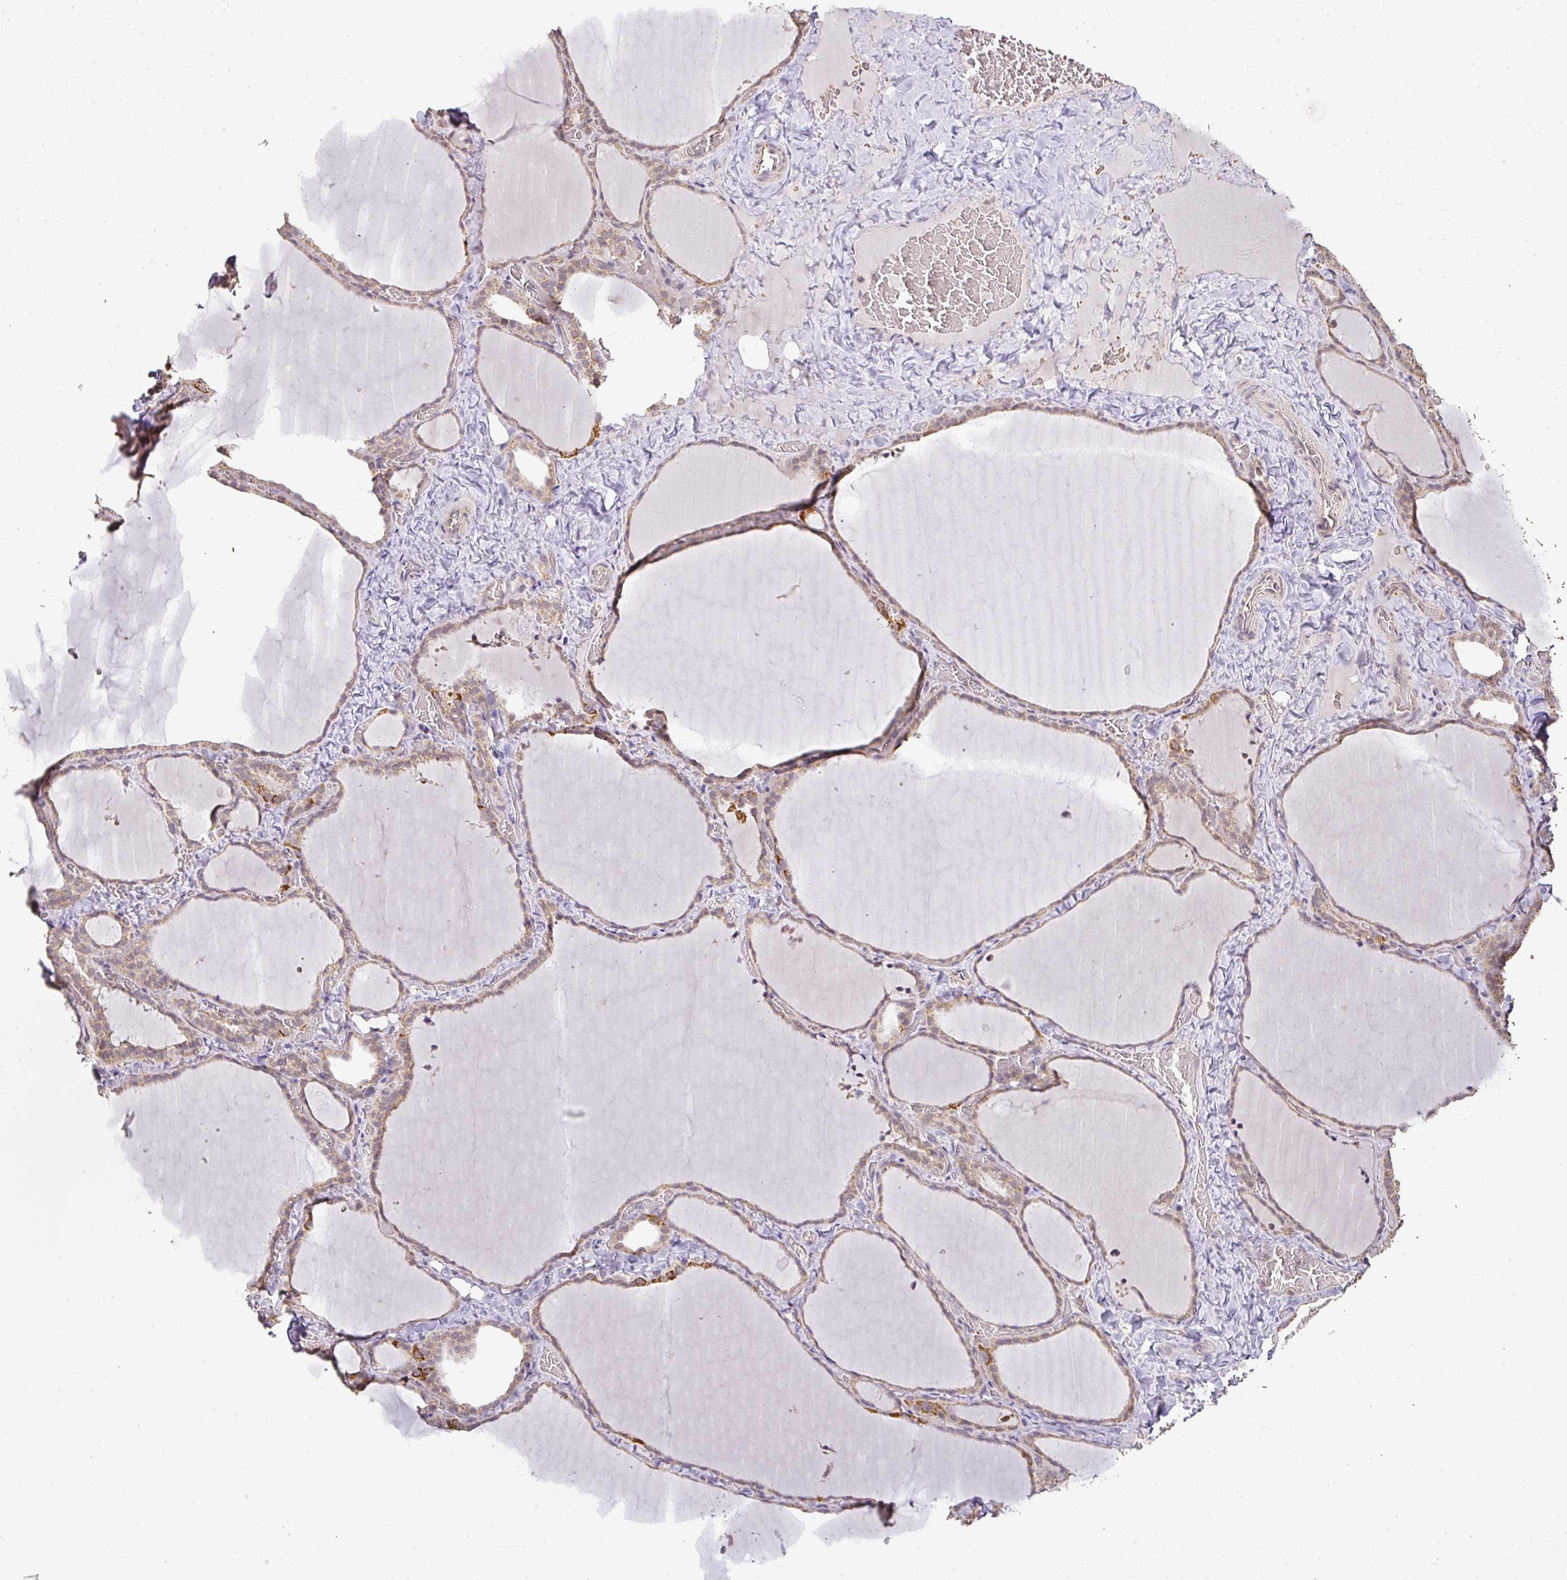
{"staining": {"intensity": "moderate", "quantity": ">75%", "location": "cytoplasmic/membranous"}, "tissue": "thyroid gland", "cell_type": "Glandular cells", "image_type": "normal", "snomed": [{"axis": "morphology", "description": "Normal tissue, NOS"}, {"axis": "topography", "description": "Thyroid gland"}], "caption": "Thyroid gland stained for a protein displays moderate cytoplasmic/membranous positivity in glandular cells.", "gene": "MYOM2", "patient": {"sex": "female", "age": 22}}